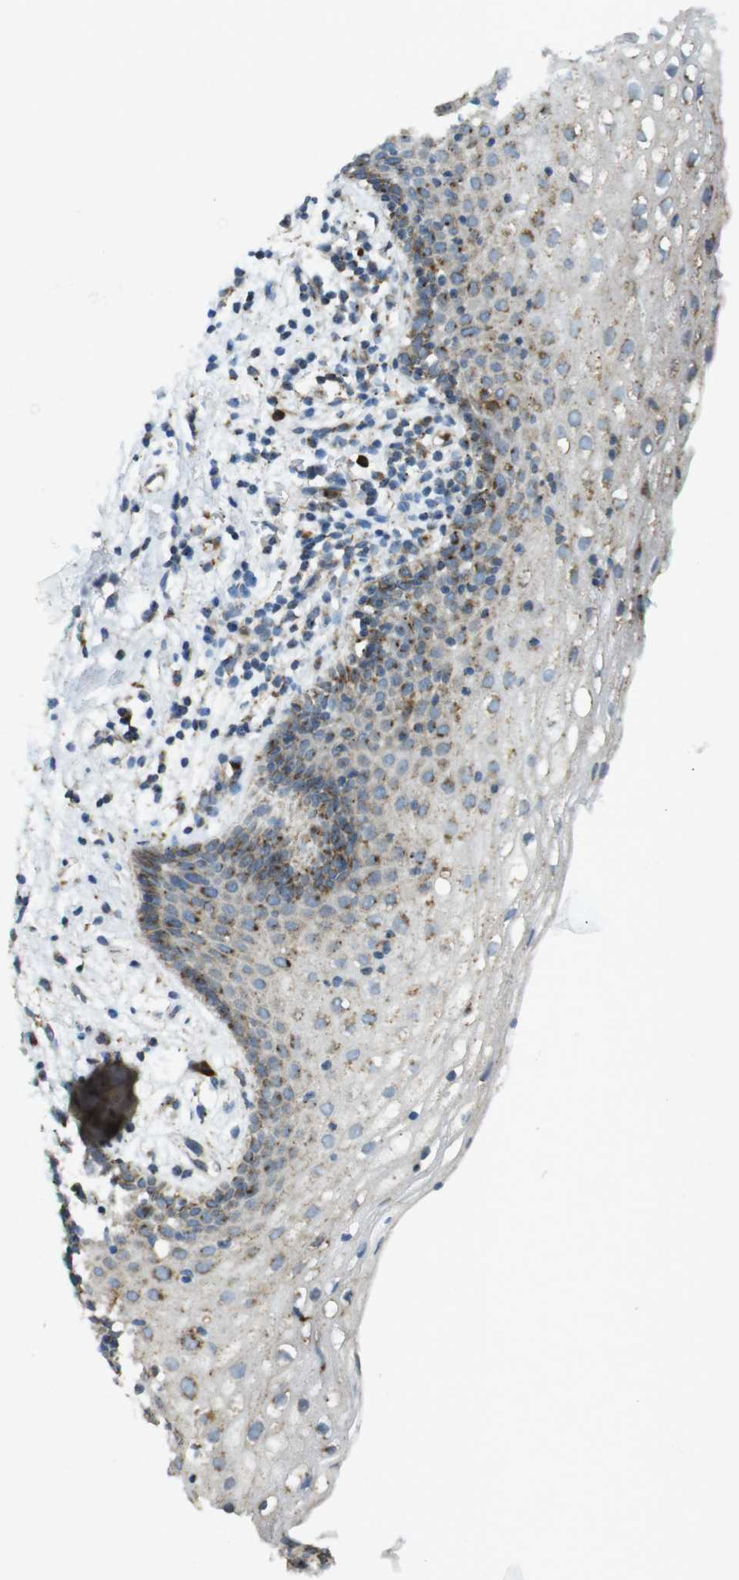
{"staining": {"intensity": "moderate", "quantity": "<25%", "location": "cytoplasmic/membranous"}, "tissue": "vagina", "cell_type": "Squamous epithelial cells", "image_type": "normal", "snomed": [{"axis": "morphology", "description": "Normal tissue, NOS"}, {"axis": "topography", "description": "Vagina"}], "caption": "IHC histopathology image of unremarkable vagina stained for a protein (brown), which exhibits low levels of moderate cytoplasmic/membranous expression in about <25% of squamous epithelial cells.", "gene": "LAMP1", "patient": {"sex": "female", "age": 44}}